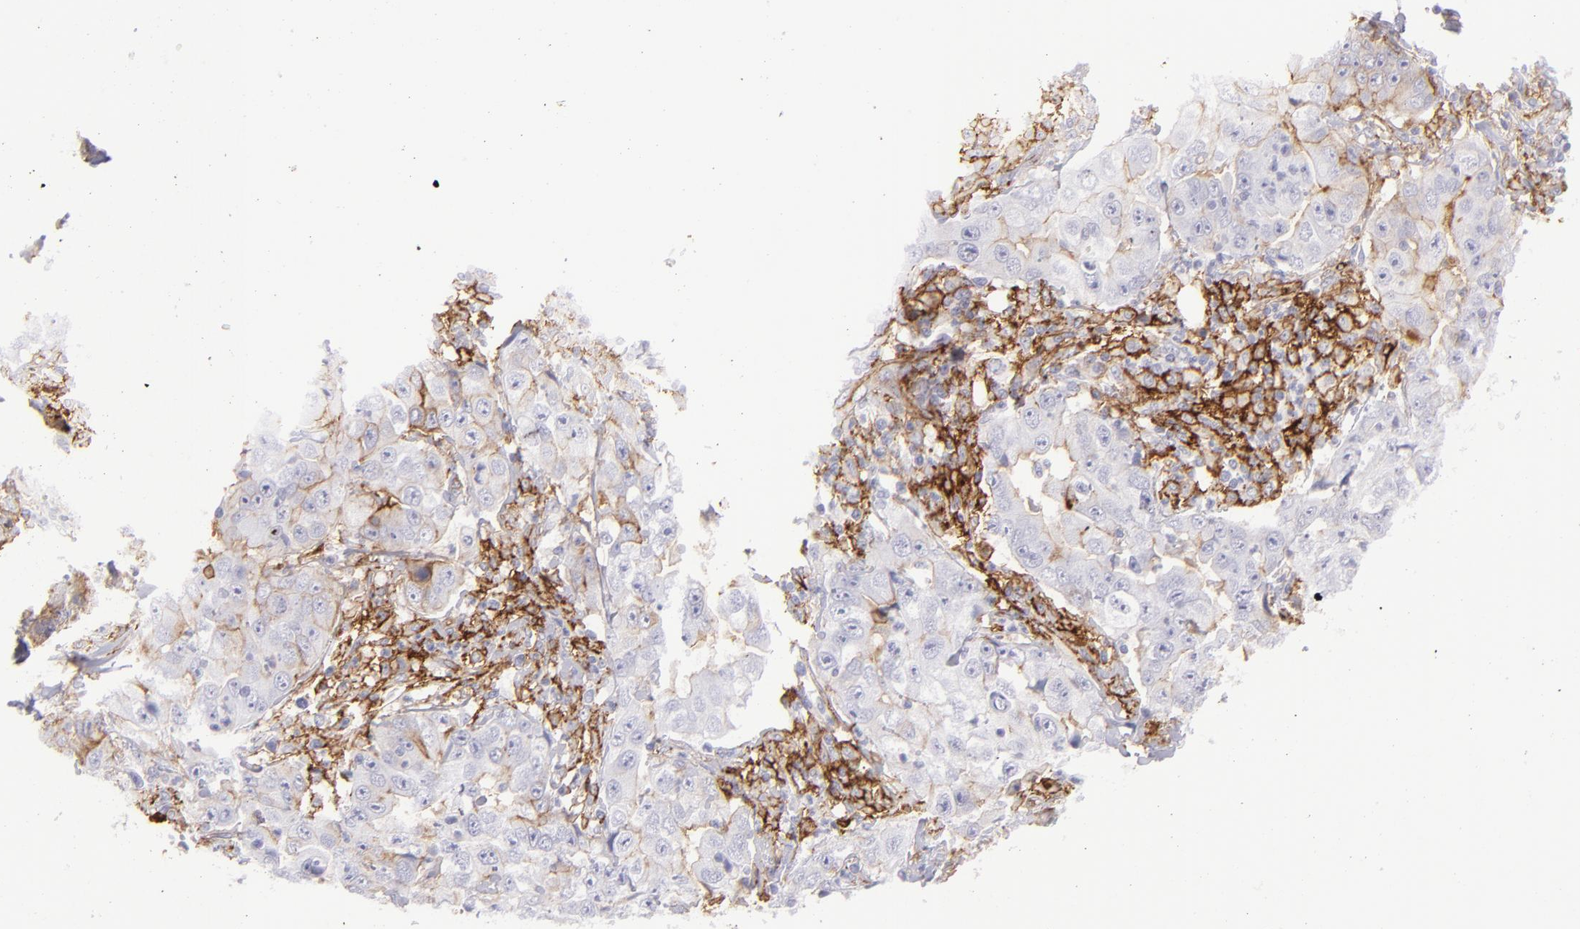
{"staining": {"intensity": "moderate", "quantity": "25%-75%", "location": "cytoplasmic/membranous"}, "tissue": "lung cancer", "cell_type": "Tumor cells", "image_type": "cancer", "snomed": [{"axis": "morphology", "description": "Squamous cell carcinoma, NOS"}, {"axis": "topography", "description": "Lung"}], "caption": "A histopathology image of squamous cell carcinoma (lung) stained for a protein shows moderate cytoplasmic/membranous brown staining in tumor cells. (Brightfield microscopy of DAB IHC at high magnification).", "gene": "ACE", "patient": {"sex": "male", "age": 64}}